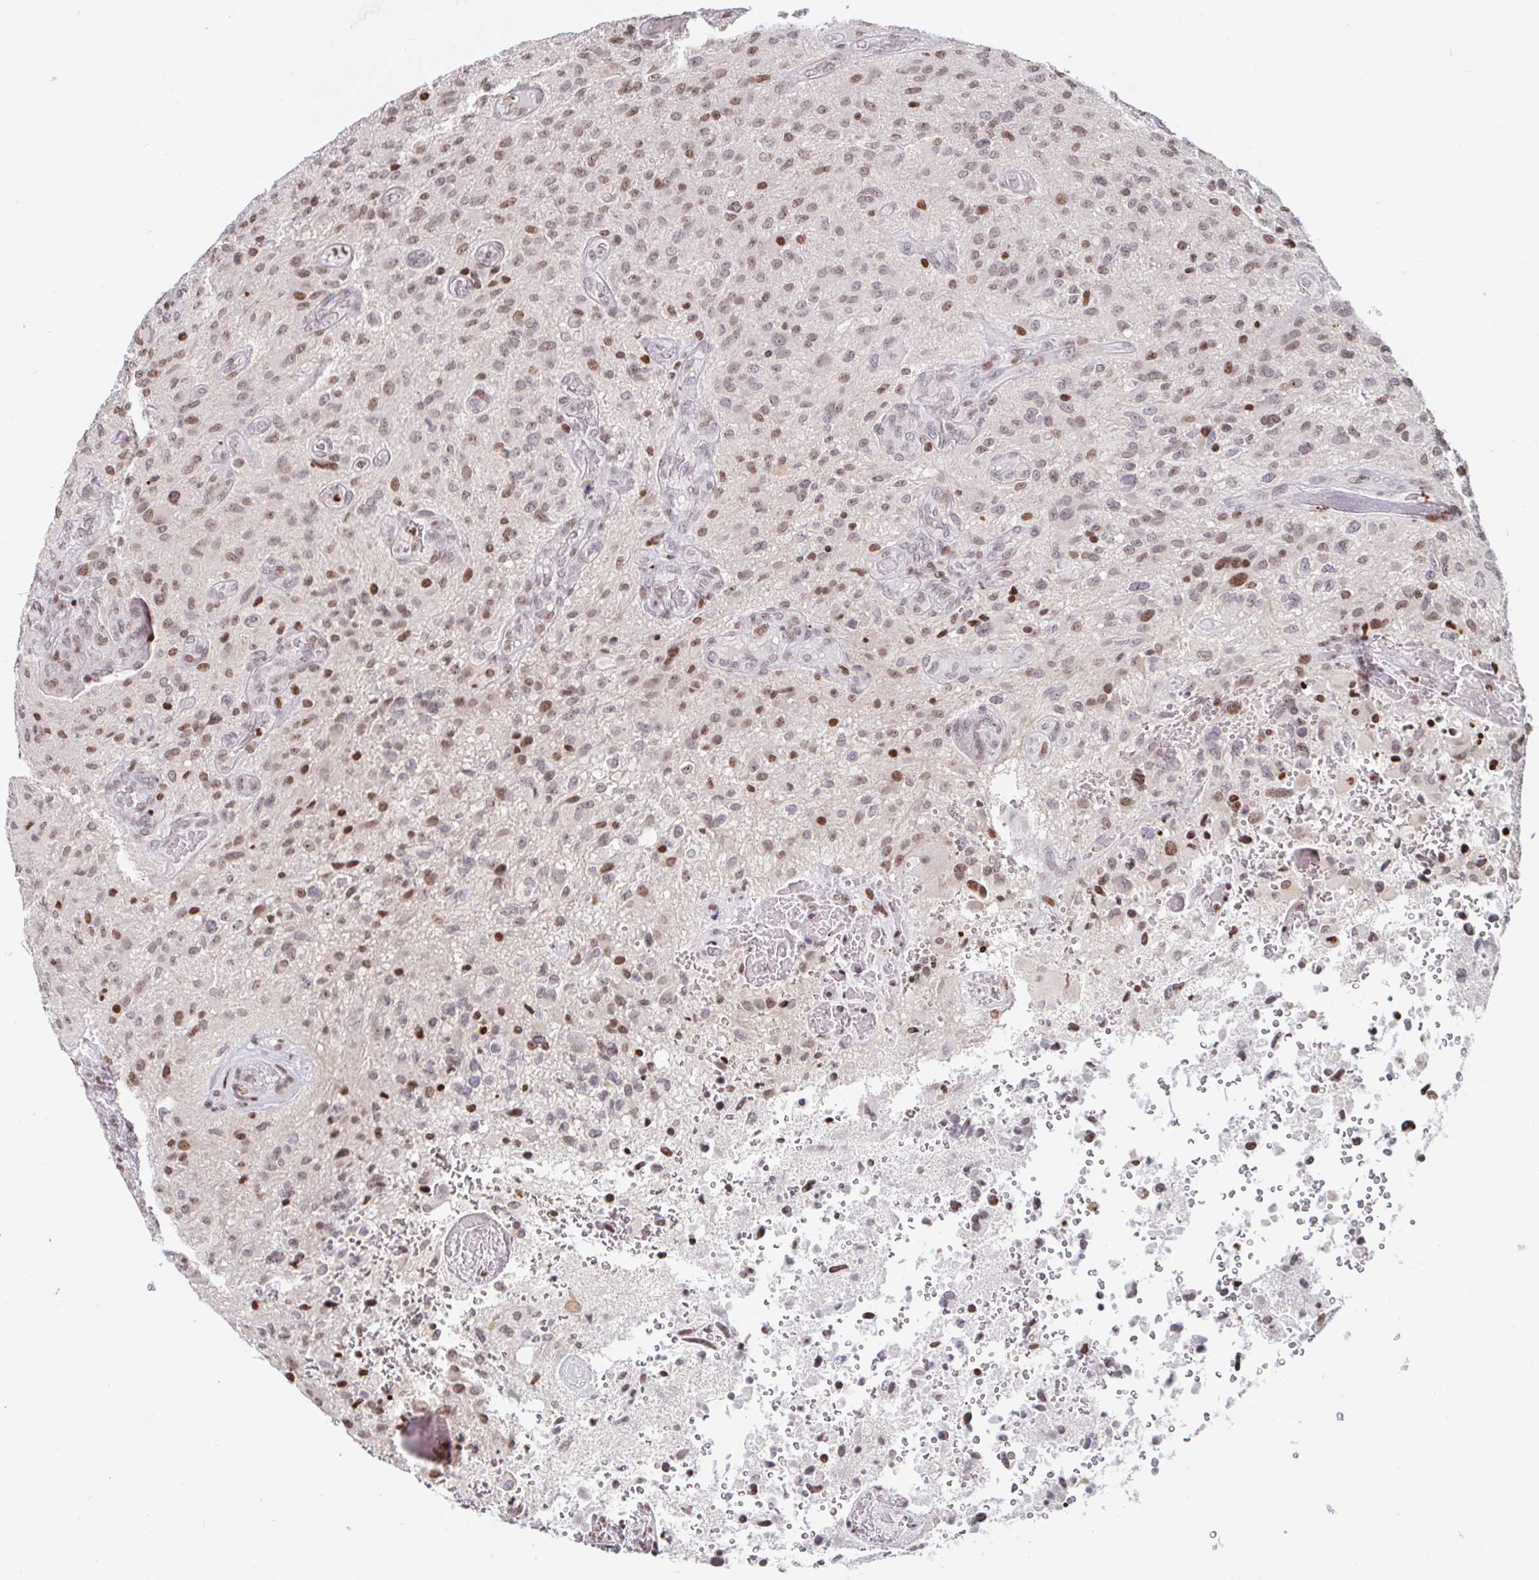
{"staining": {"intensity": "moderate", "quantity": ">75%", "location": "nuclear"}, "tissue": "glioma", "cell_type": "Tumor cells", "image_type": "cancer", "snomed": [{"axis": "morphology", "description": "Glioma, malignant, High grade"}, {"axis": "topography", "description": "Brain"}], "caption": "A histopathology image of glioma stained for a protein displays moderate nuclear brown staining in tumor cells. The staining is performed using DAB (3,3'-diaminobenzidine) brown chromogen to label protein expression. The nuclei are counter-stained blue using hematoxylin.", "gene": "HOXC10", "patient": {"sex": "male", "age": 53}}